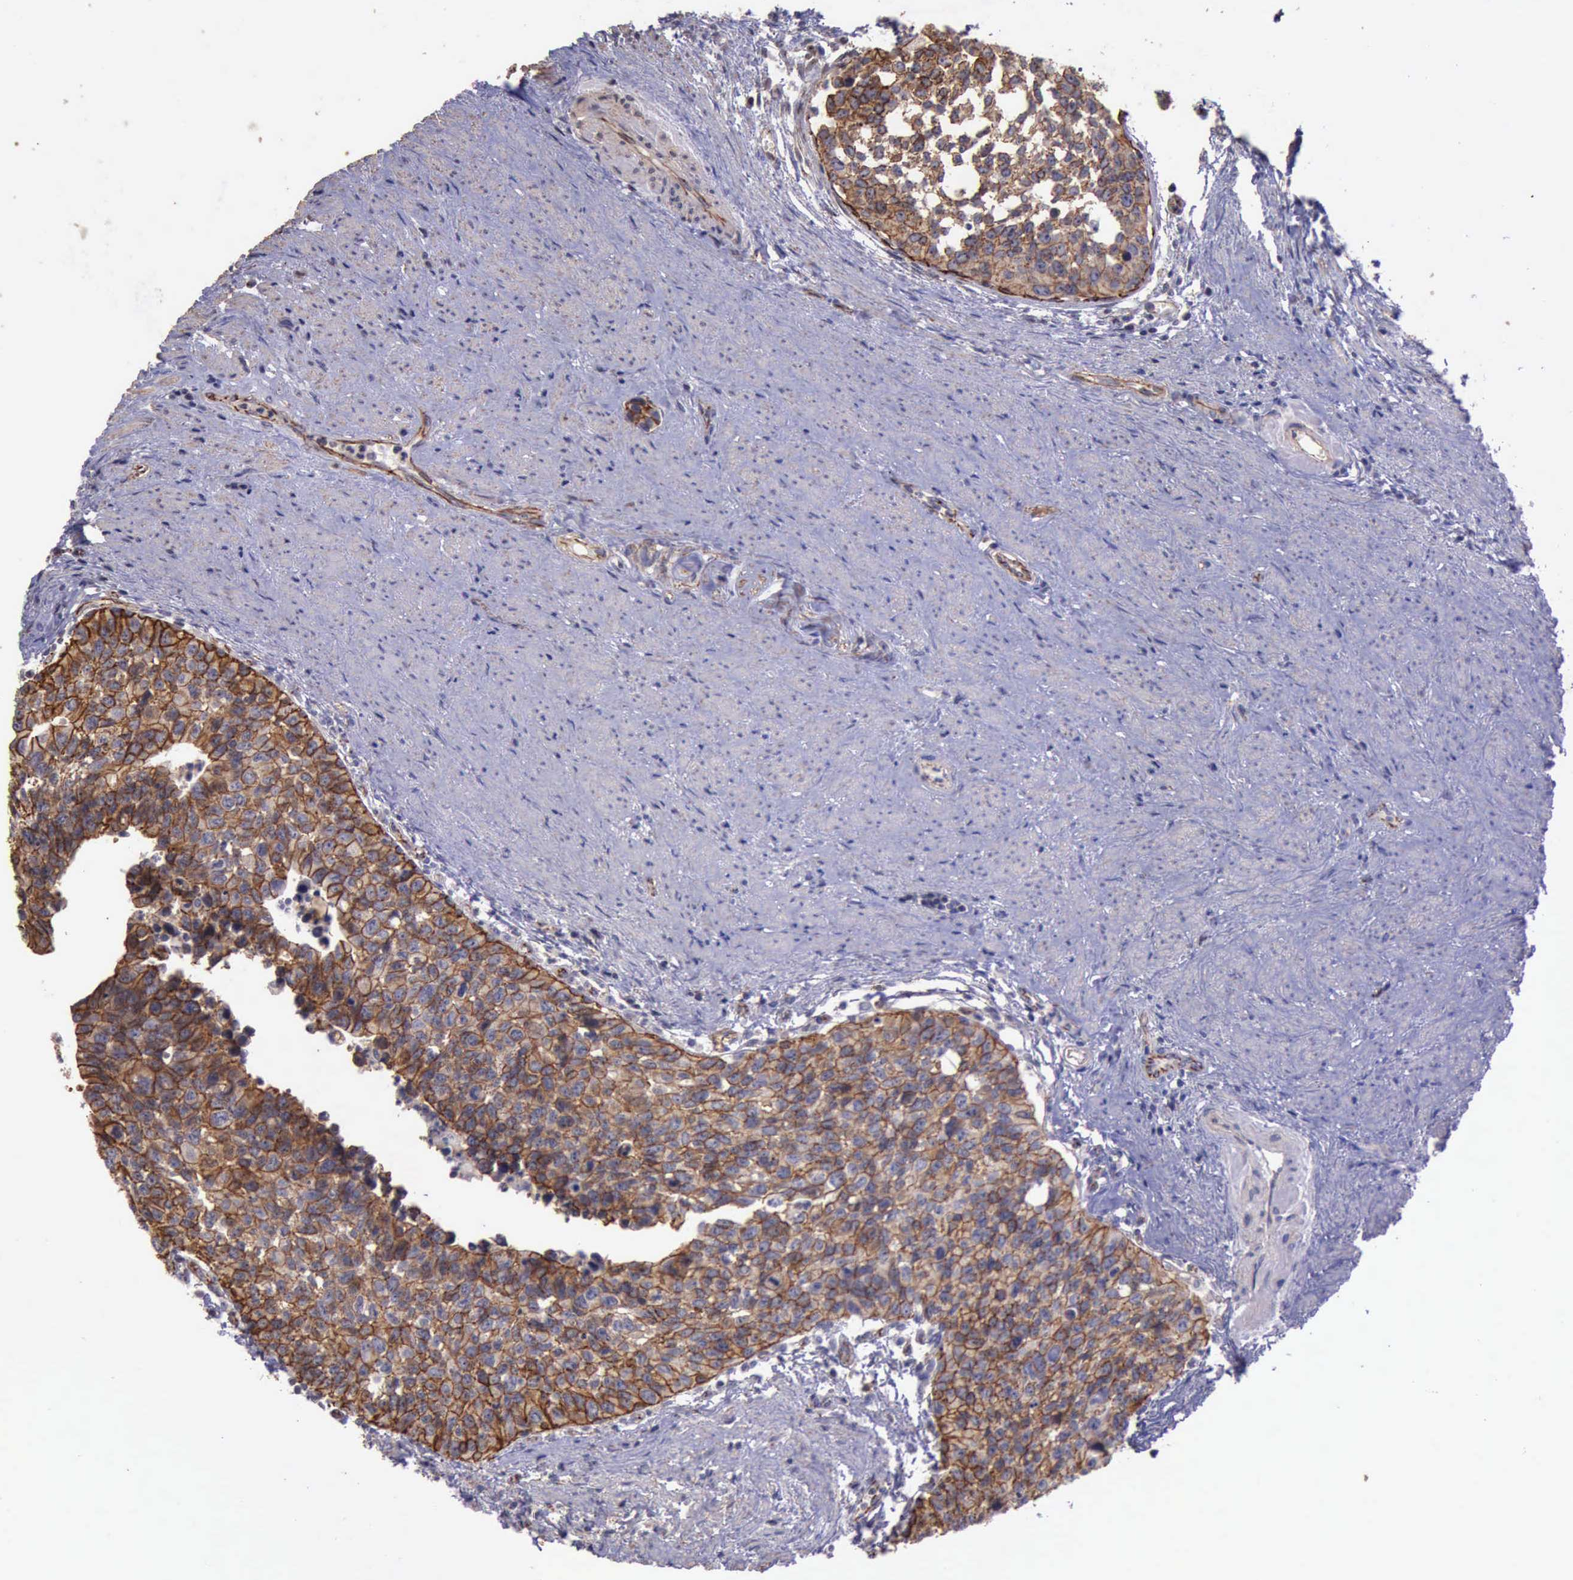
{"staining": {"intensity": "moderate", "quantity": ">75%", "location": "cytoplasmic/membranous"}, "tissue": "urothelial cancer", "cell_type": "Tumor cells", "image_type": "cancer", "snomed": [{"axis": "morphology", "description": "Urothelial carcinoma, High grade"}, {"axis": "topography", "description": "Urinary bladder"}], "caption": "Human urothelial carcinoma (high-grade) stained for a protein (brown) demonstrates moderate cytoplasmic/membranous positive expression in approximately >75% of tumor cells.", "gene": "CTNNB1", "patient": {"sex": "male", "age": 81}}